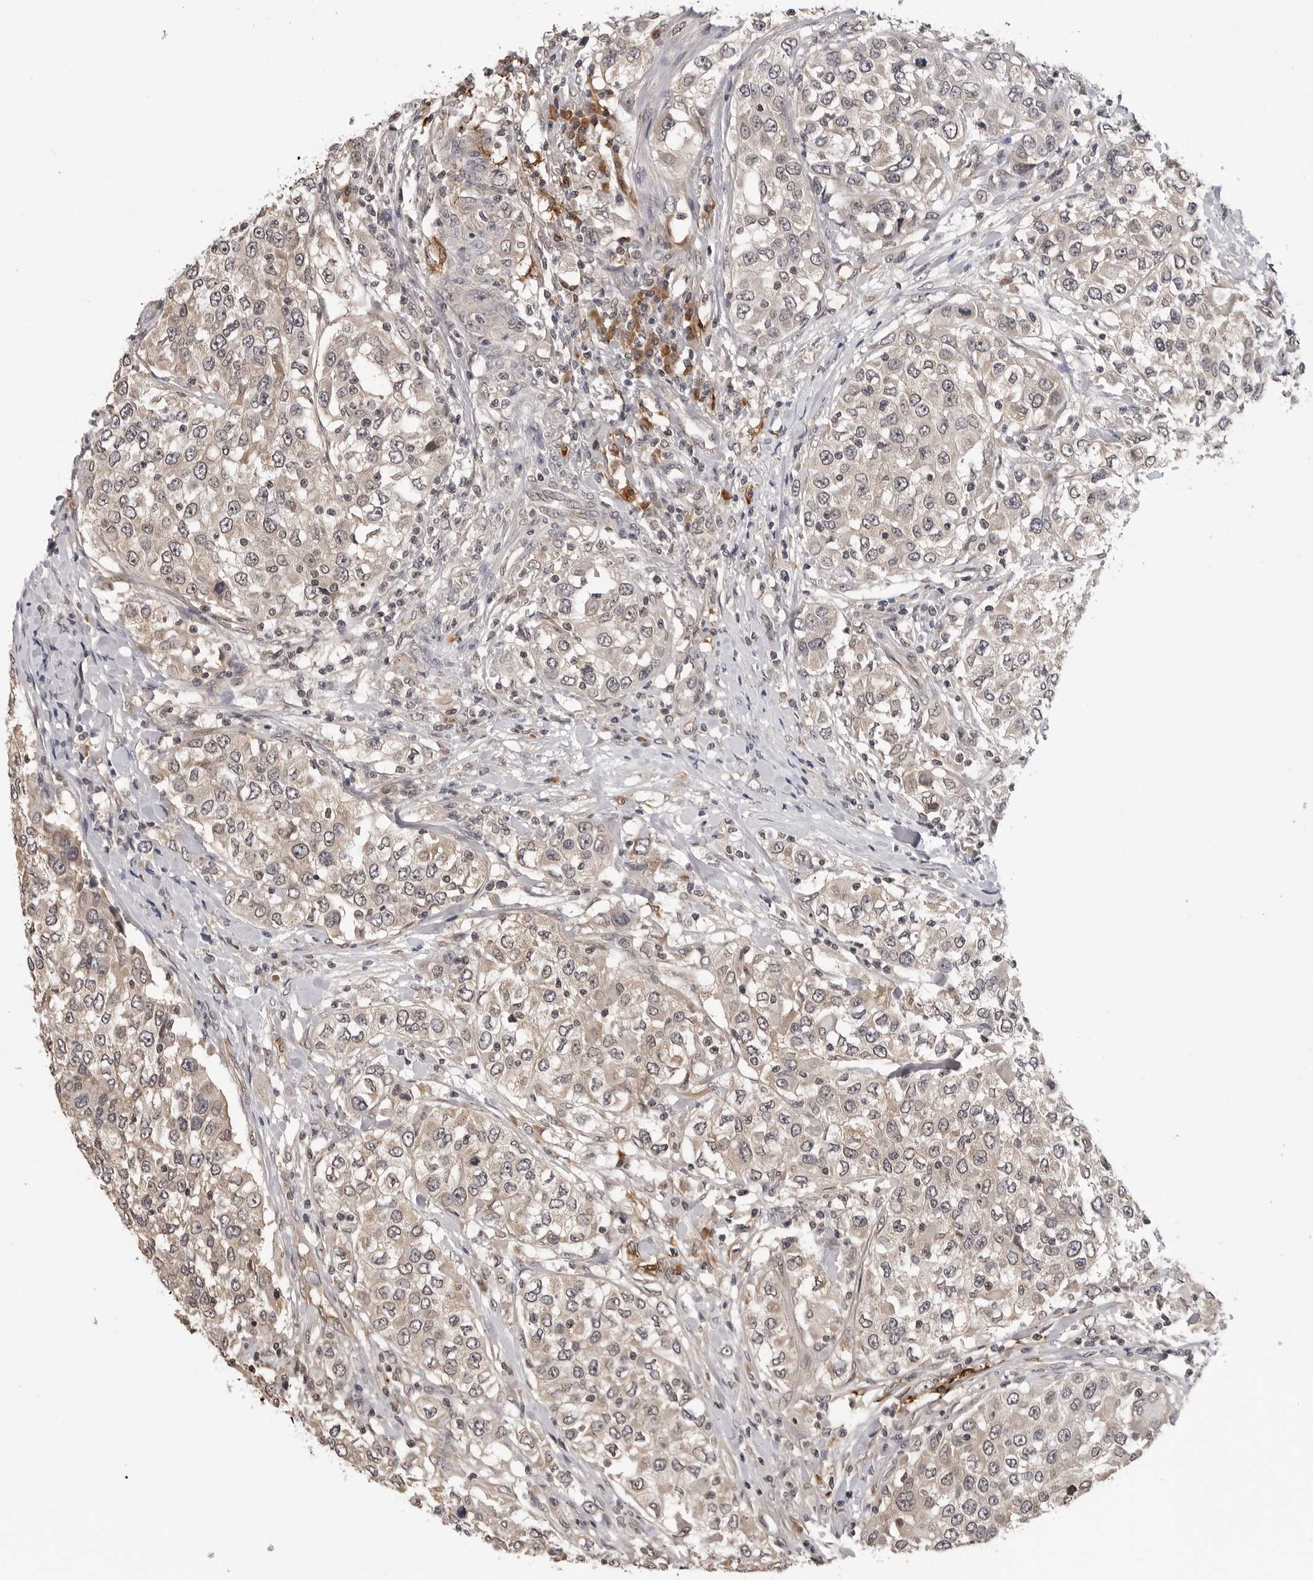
{"staining": {"intensity": "weak", "quantity": ">75%", "location": "cytoplasmic/membranous,nuclear"}, "tissue": "urothelial cancer", "cell_type": "Tumor cells", "image_type": "cancer", "snomed": [{"axis": "morphology", "description": "Urothelial carcinoma, High grade"}, {"axis": "topography", "description": "Urinary bladder"}], "caption": "Immunohistochemical staining of urothelial cancer exhibits low levels of weak cytoplasmic/membranous and nuclear positivity in approximately >75% of tumor cells.", "gene": "TRMT13", "patient": {"sex": "female", "age": 80}}